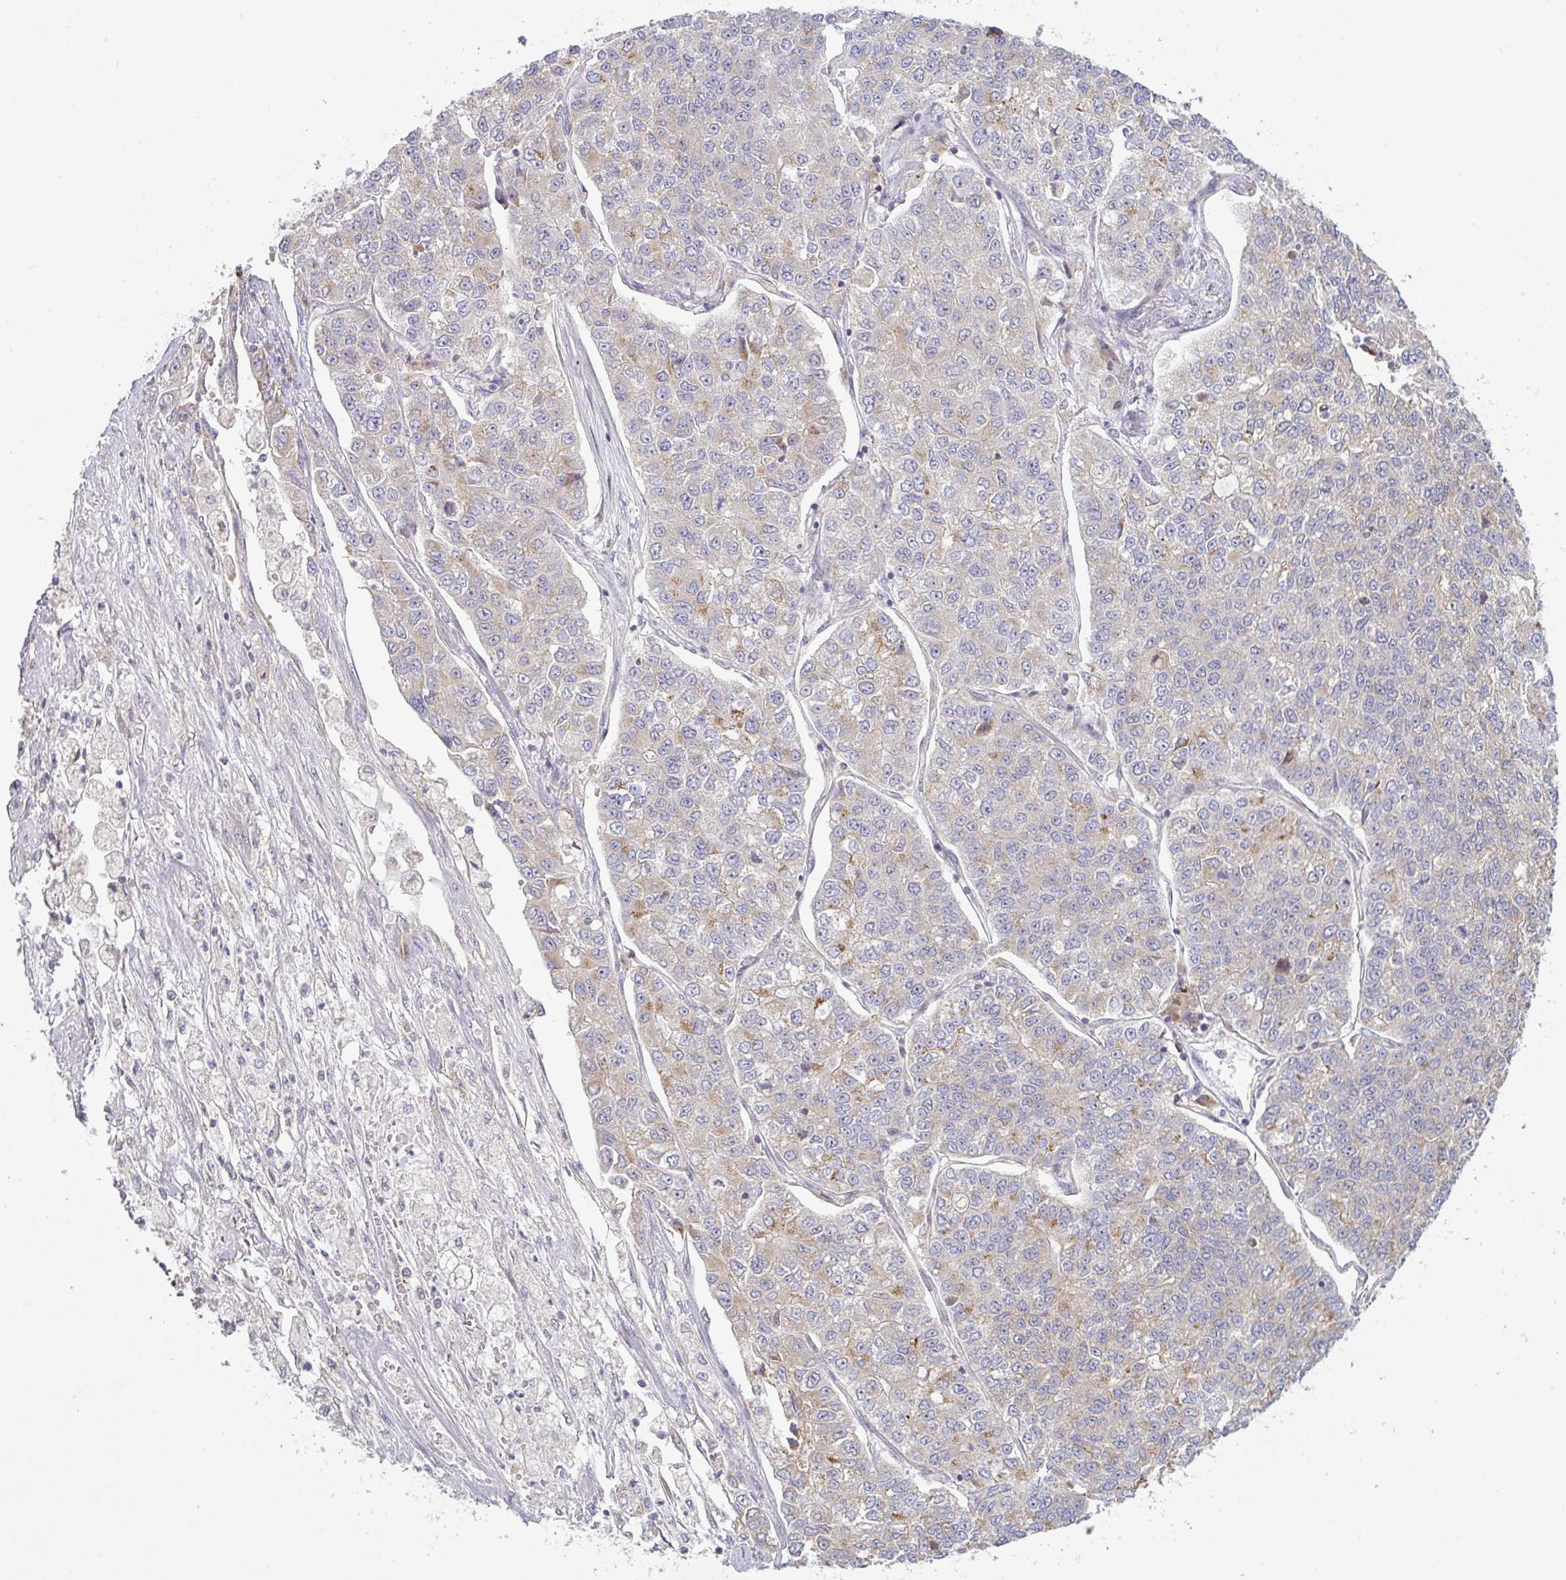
{"staining": {"intensity": "moderate", "quantity": "<25%", "location": "cytoplasmic/membranous"}, "tissue": "lung cancer", "cell_type": "Tumor cells", "image_type": "cancer", "snomed": [{"axis": "morphology", "description": "Adenocarcinoma, NOS"}, {"axis": "topography", "description": "Lung"}], "caption": "This is an image of IHC staining of lung cancer, which shows moderate positivity in the cytoplasmic/membranous of tumor cells.", "gene": "MOB1A", "patient": {"sex": "male", "age": 49}}